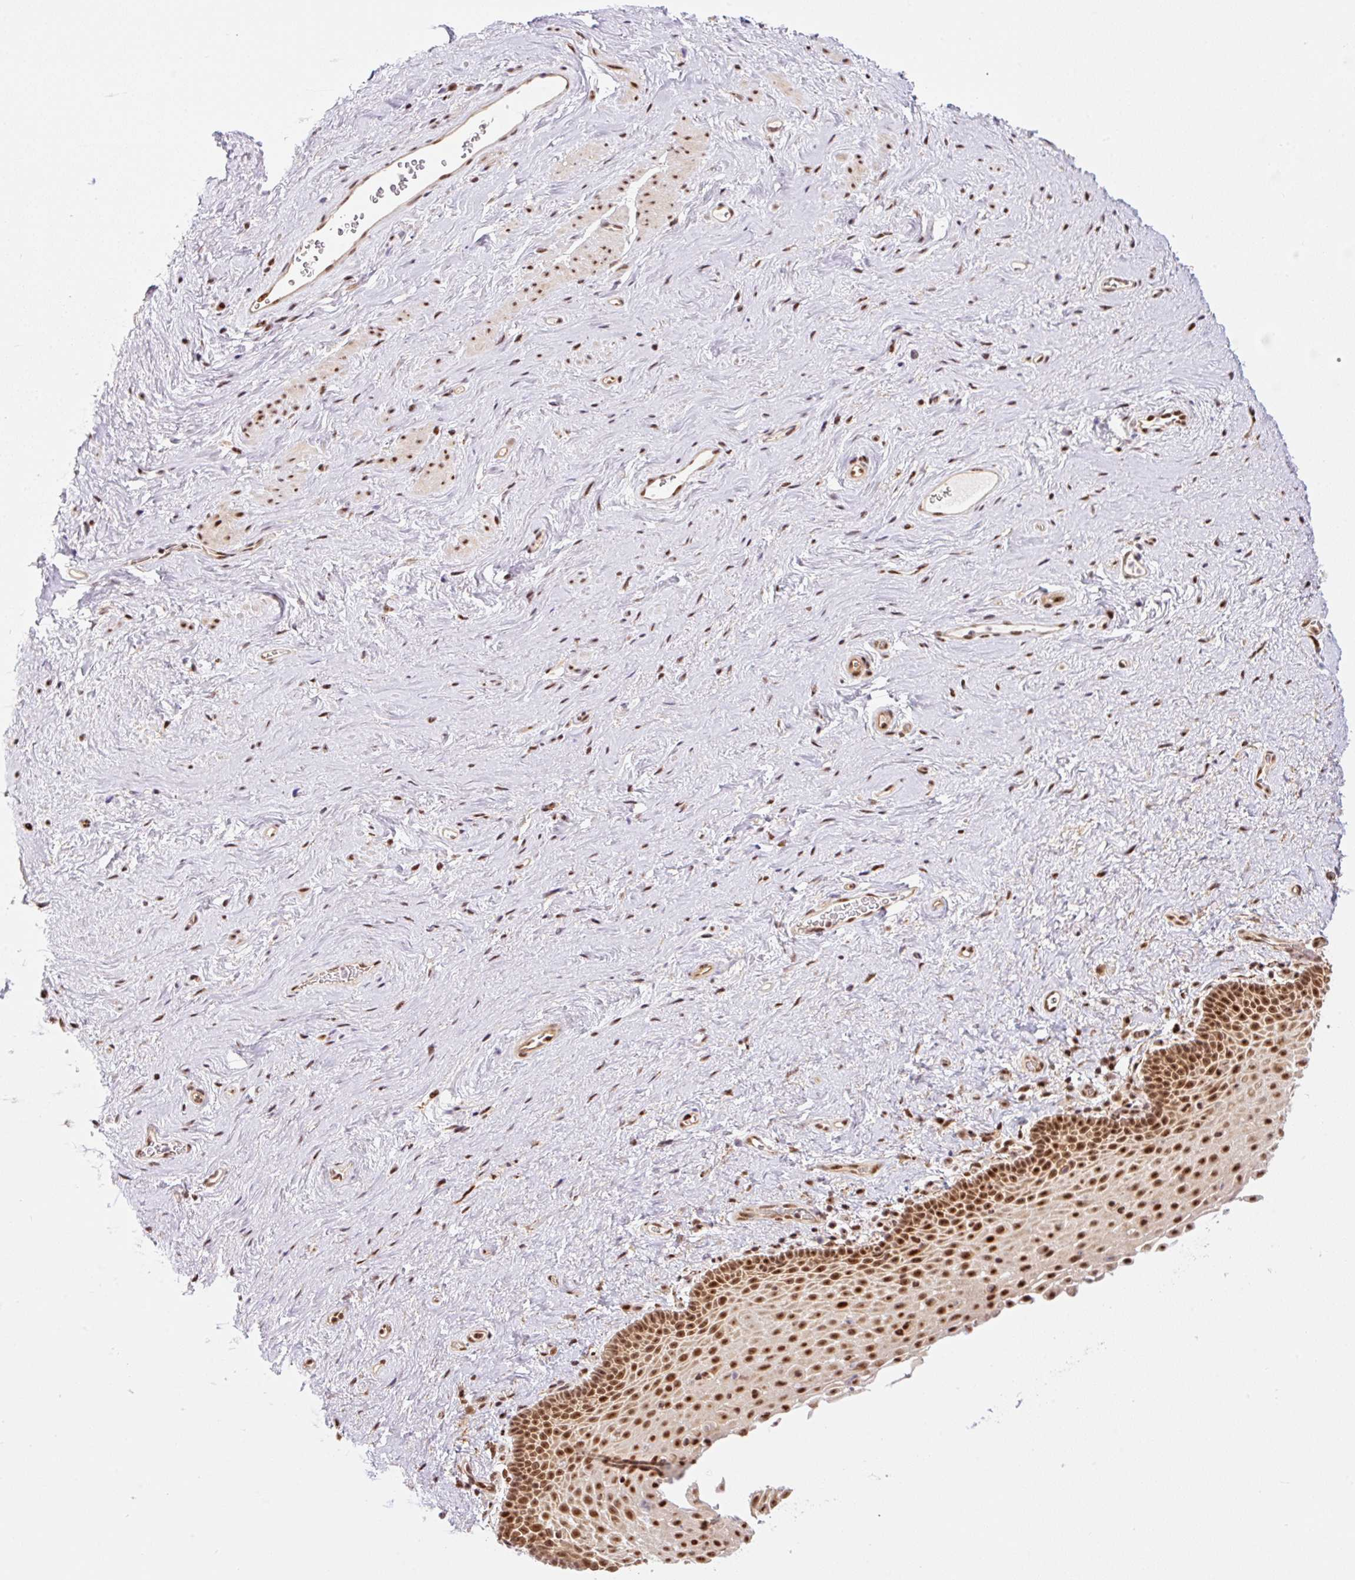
{"staining": {"intensity": "strong", "quantity": ">75%", "location": "nuclear"}, "tissue": "vagina", "cell_type": "Squamous epithelial cells", "image_type": "normal", "snomed": [{"axis": "morphology", "description": "Normal tissue, NOS"}, {"axis": "topography", "description": "Vagina"}], "caption": "Protein staining reveals strong nuclear expression in approximately >75% of squamous epithelial cells in unremarkable vagina. Using DAB (3,3'-diaminobenzidine) (brown) and hematoxylin (blue) stains, captured at high magnification using brightfield microscopy.", "gene": "INTS8", "patient": {"sex": "female", "age": 61}}